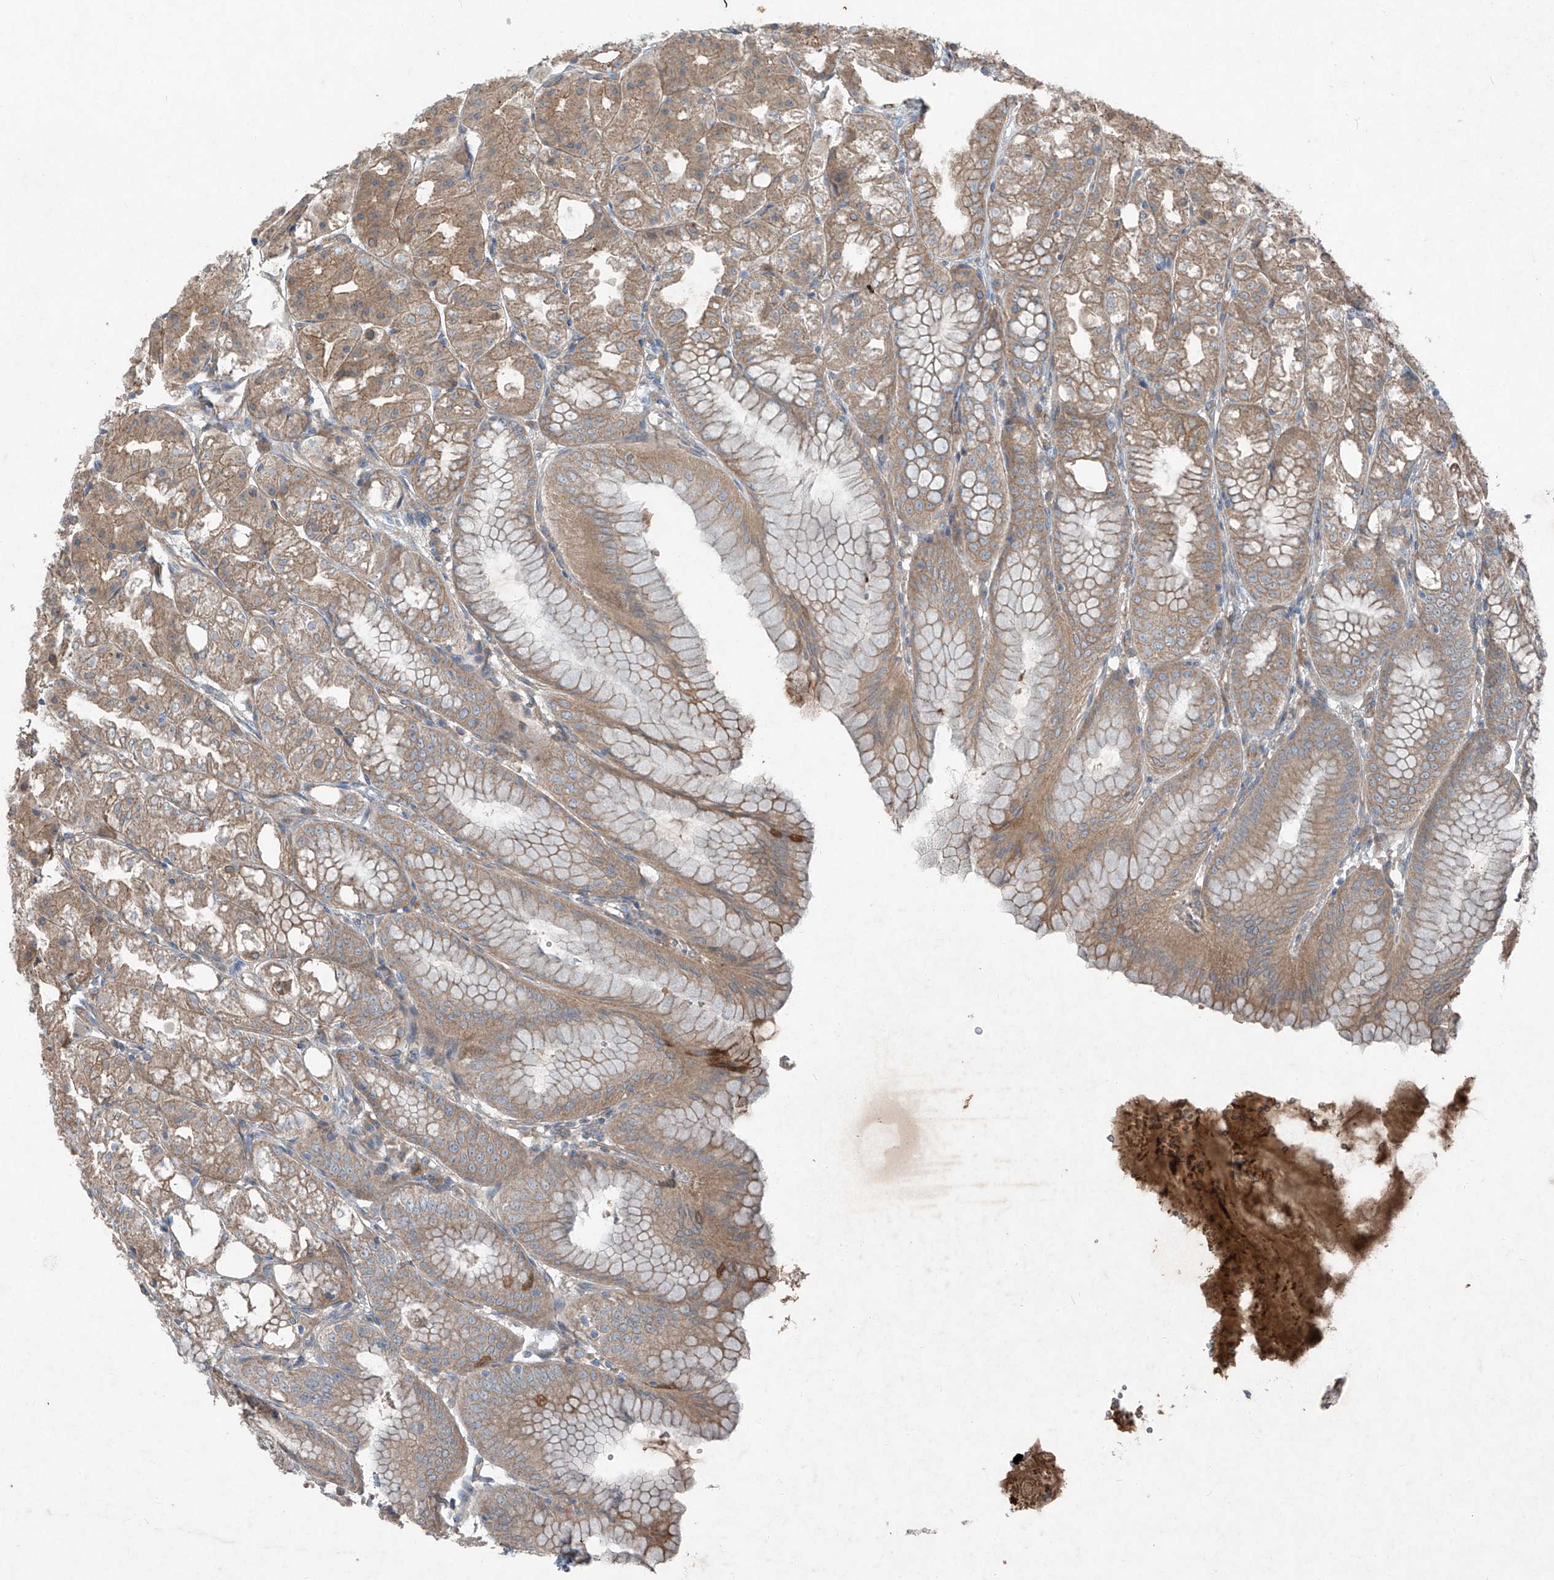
{"staining": {"intensity": "moderate", "quantity": ">75%", "location": "cytoplasmic/membranous"}, "tissue": "stomach", "cell_type": "Glandular cells", "image_type": "normal", "snomed": [{"axis": "morphology", "description": "Normal tissue, NOS"}, {"axis": "topography", "description": "Stomach, lower"}], "caption": "Glandular cells display moderate cytoplasmic/membranous positivity in approximately >75% of cells in benign stomach. The staining was performed using DAB (3,3'-diaminobenzidine), with brown indicating positive protein expression. Nuclei are stained blue with hematoxylin.", "gene": "FOXRED2", "patient": {"sex": "male", "age": 71}}